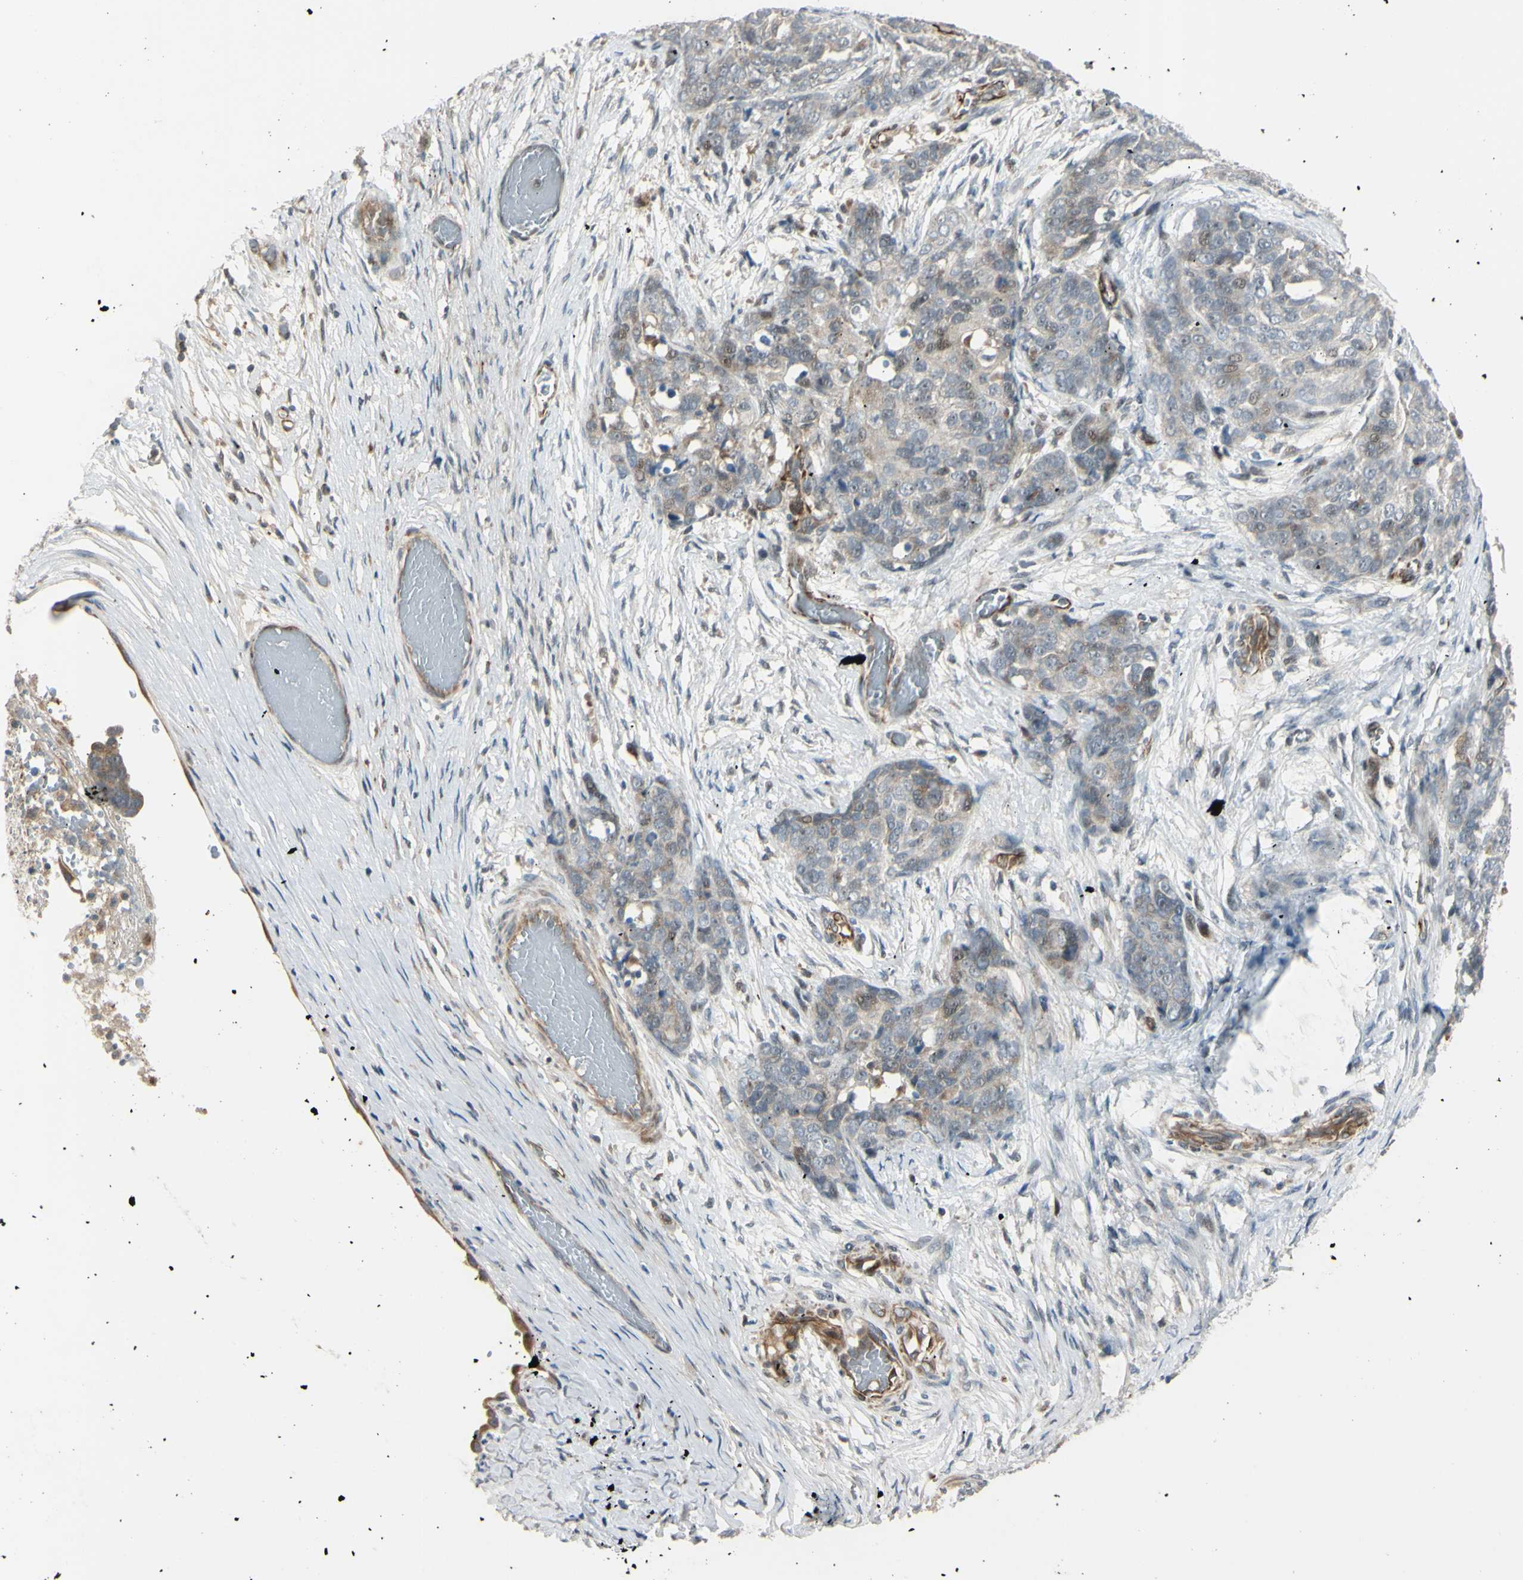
{"staining": {"intensity": "weak", "quantity": "<25%", "location": "cytoplasmic/membranous,nuclear"}, "tissue": "ovarian cancer", "cell_type": "Tumor cells", "image_type": "cancer", "snomed": [{"axis": "morphology", "description": "Cystadenocarcinoma, serous, NOS"}, {"axis": "topography", "description": "Ovary"}], "caption": "Micrograph shows no protein expression in tumor cells of ovarian serous cystadenocarcinoma tissue.", "gene": "NDFIP1", "patient": {"sex": "female", "age": 44}}